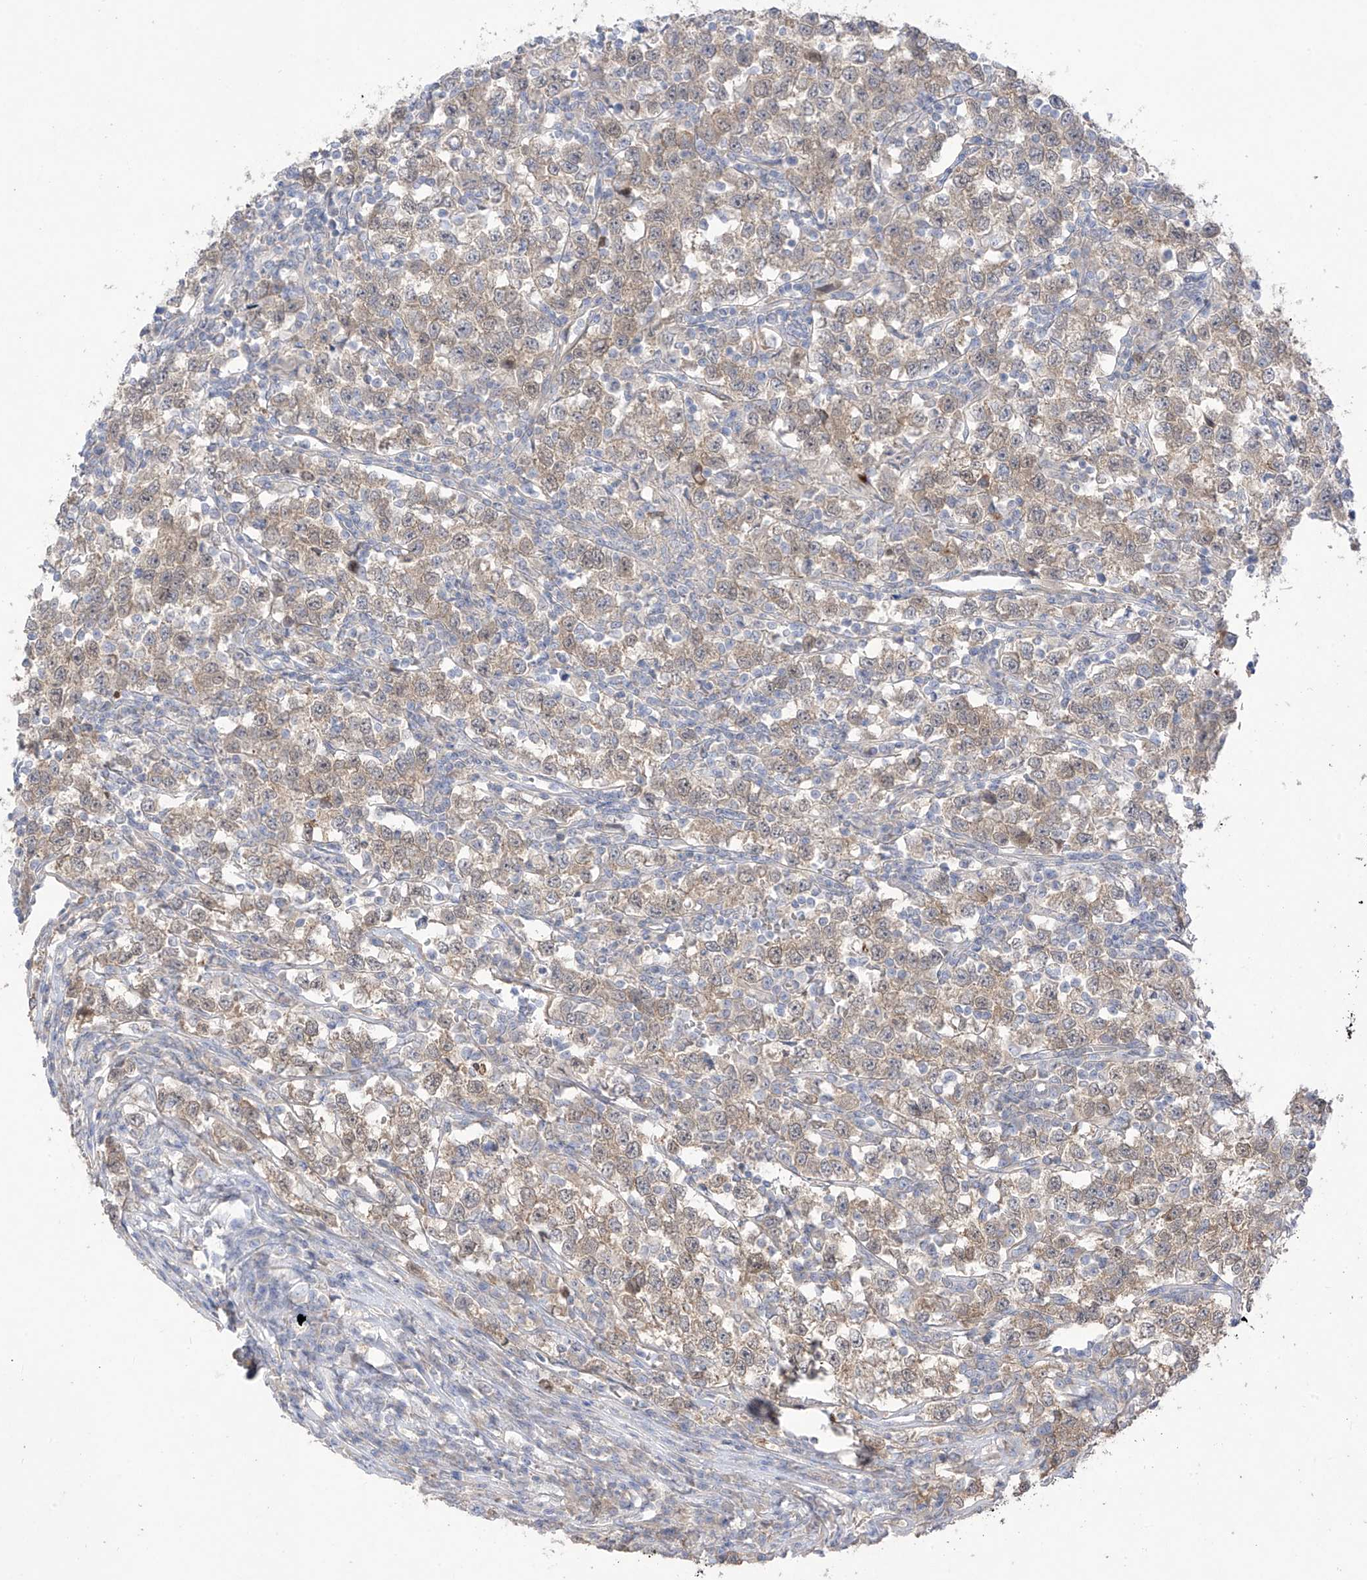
{"staining": {"intensity": "weak", "quantity": ">75%", "location": "cytoplasmic/membranous"}, "tissue": "testis cancer", "cell_type": "Tumor cells", "image_type": "cancer", "snomed": [{"axis": "morphology", "description": "Normal tissue, NOS"}, {"axis": "morphology", "description": "Seminoma, NOS"}, {"axis": "topography", "description": "Testis"}], "caption": "Protein staining displays weak cytoplasmic/membranous positivity in approximately >75% of tumor cells in testis cancer. The protein is stained brown, and the nuclei are stained in blue (DAB IHC with brightfield microscopy, high magnification).", "gene": "EIPR1", "patient": {"sex": "male", "age": 43}}